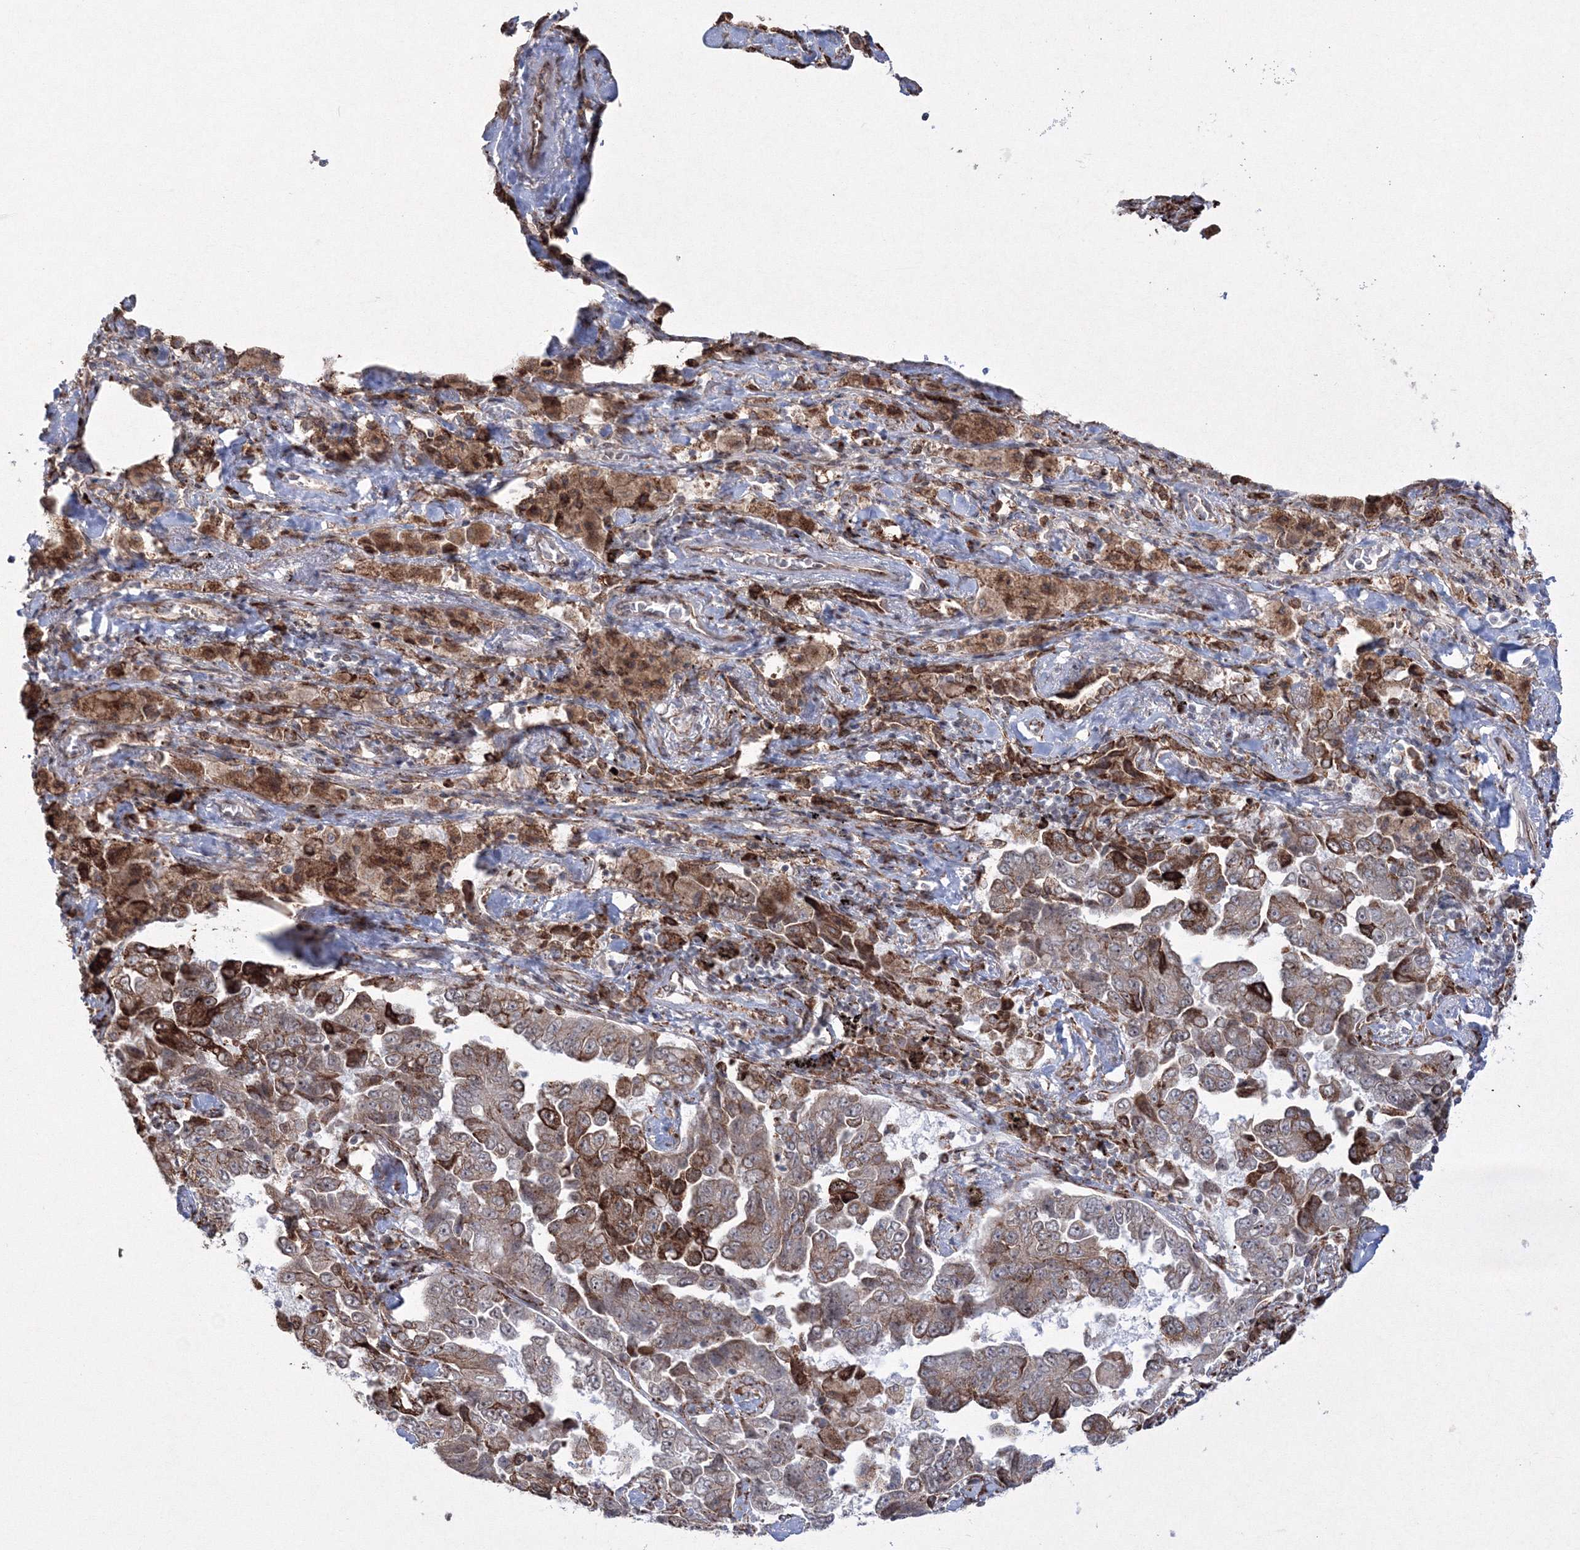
{"staining": {"intensity": "moderate", "quantity": "25%-75%", "location": "cytoplasmic/membranous"}, "tissue": "lung cancer", "cell_type": "Tumor cells", "image_type": "cancer", "snomed": [{"axis": "morphology", "description": "Adenocarcinoma, NOS"}, {"axis": "topography", "description": "Lung"}], "caption": "A micrograph of adenocarcinoma (lung) stained for a protein shows moderate cytoplasmic/membranous brown staining in tumor cells. (DAB (3,3'-diaminobenzidine) IHC with brightfield microscopy, high magnification).", "gene": "EFCAB12", "patient": {"sex": "female", "age": 51}}